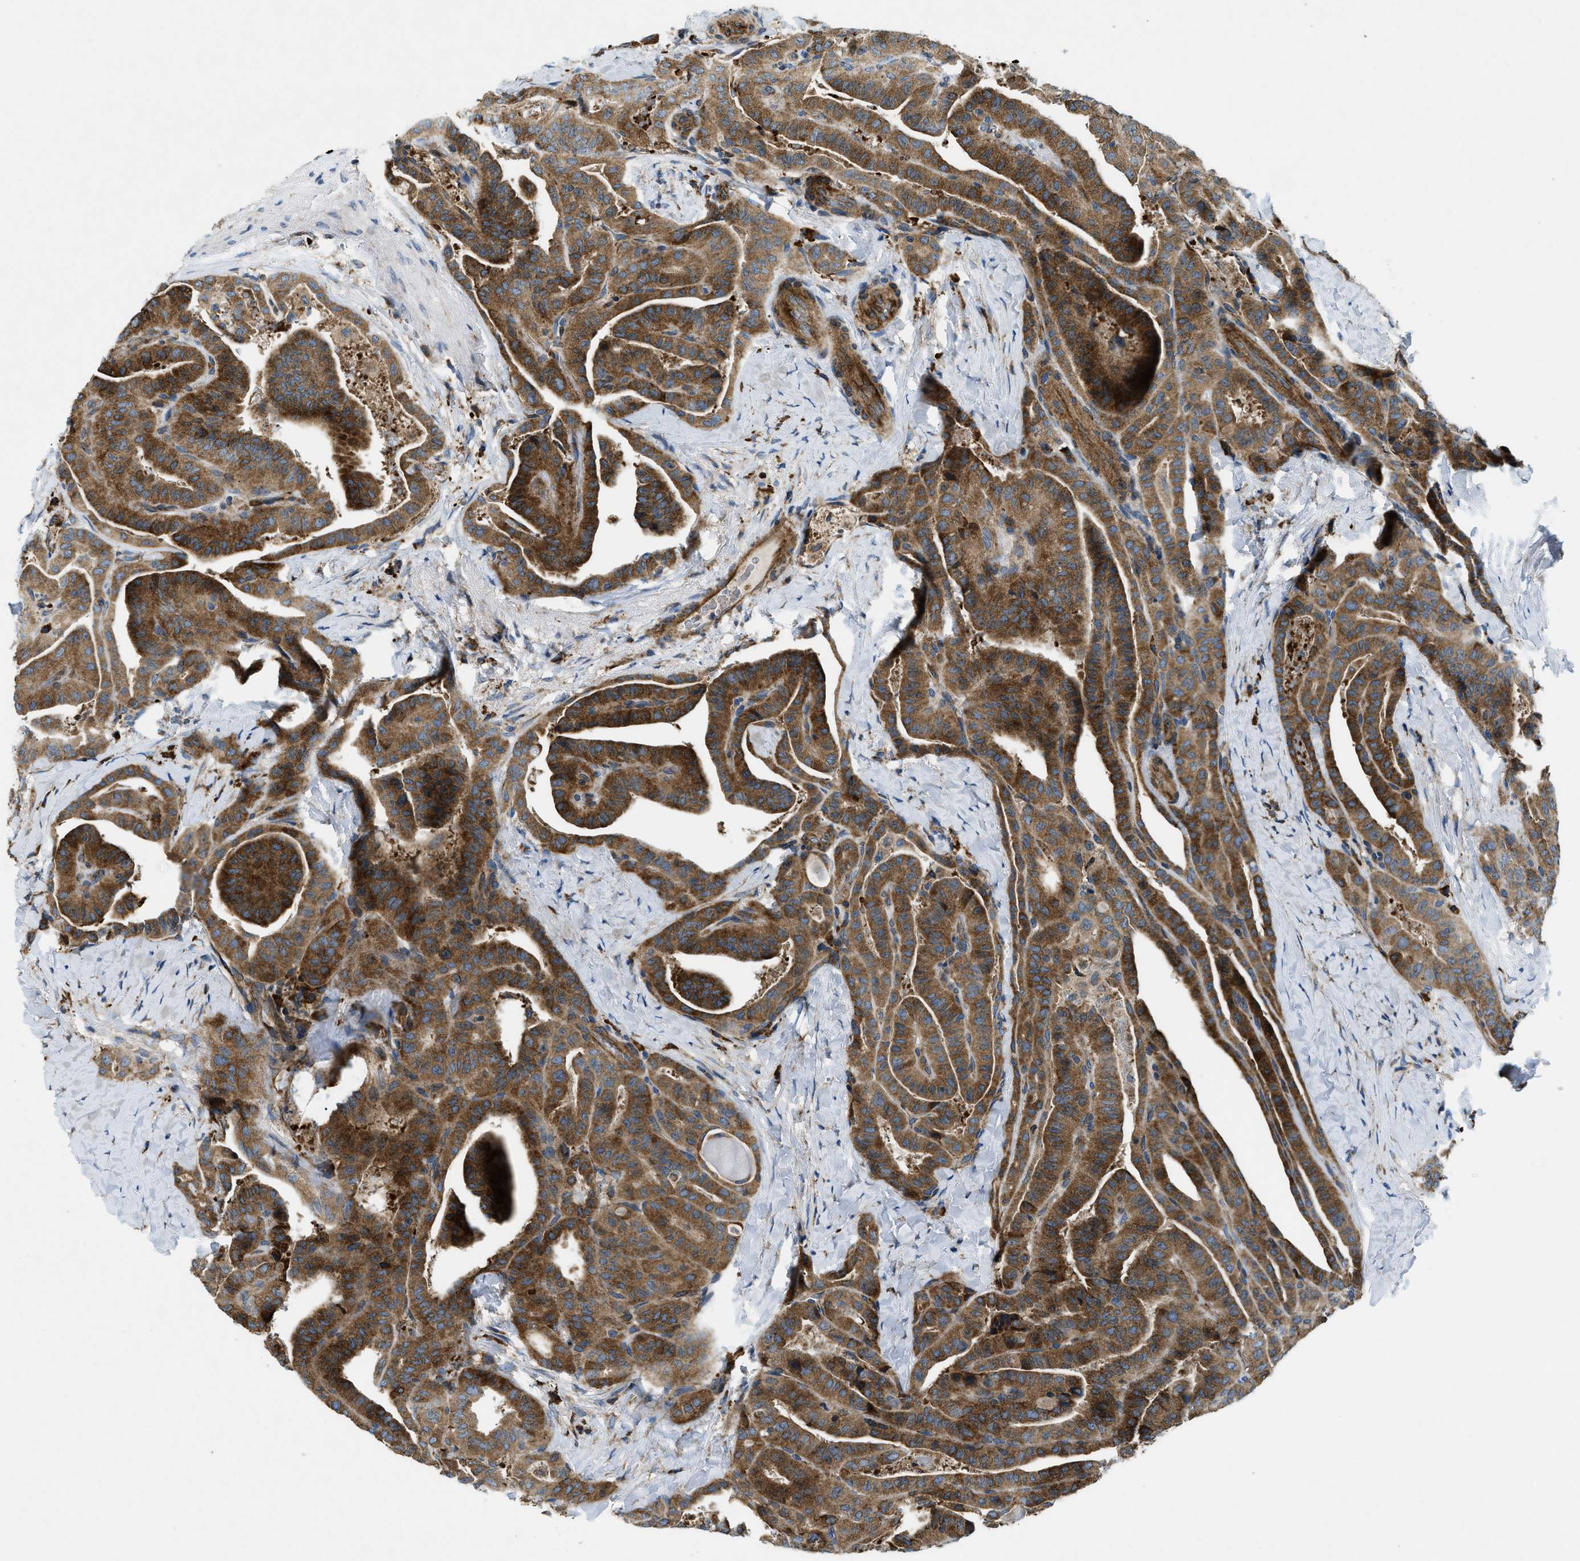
{"staining": {"intensity": "strong", "quantity": ">75%", "location": "cytoplasmic/membranous"}, "tissue": "thyroid cancer", "cell_type": "Tumor cells", "image_type": "cancer", "snomed": [{"axis": "morphology", "description": "Papillary adenocarcinoma, NOS"}, {"axis": "topography", "description": "Thyroid gland"}], "caption": "Thyroid papillary adenocarcinoma stained with a protein marker shows strong staining in tumor cells.", "gene": "CSPG4", "patient": {"sex": "male", "age": 77}}